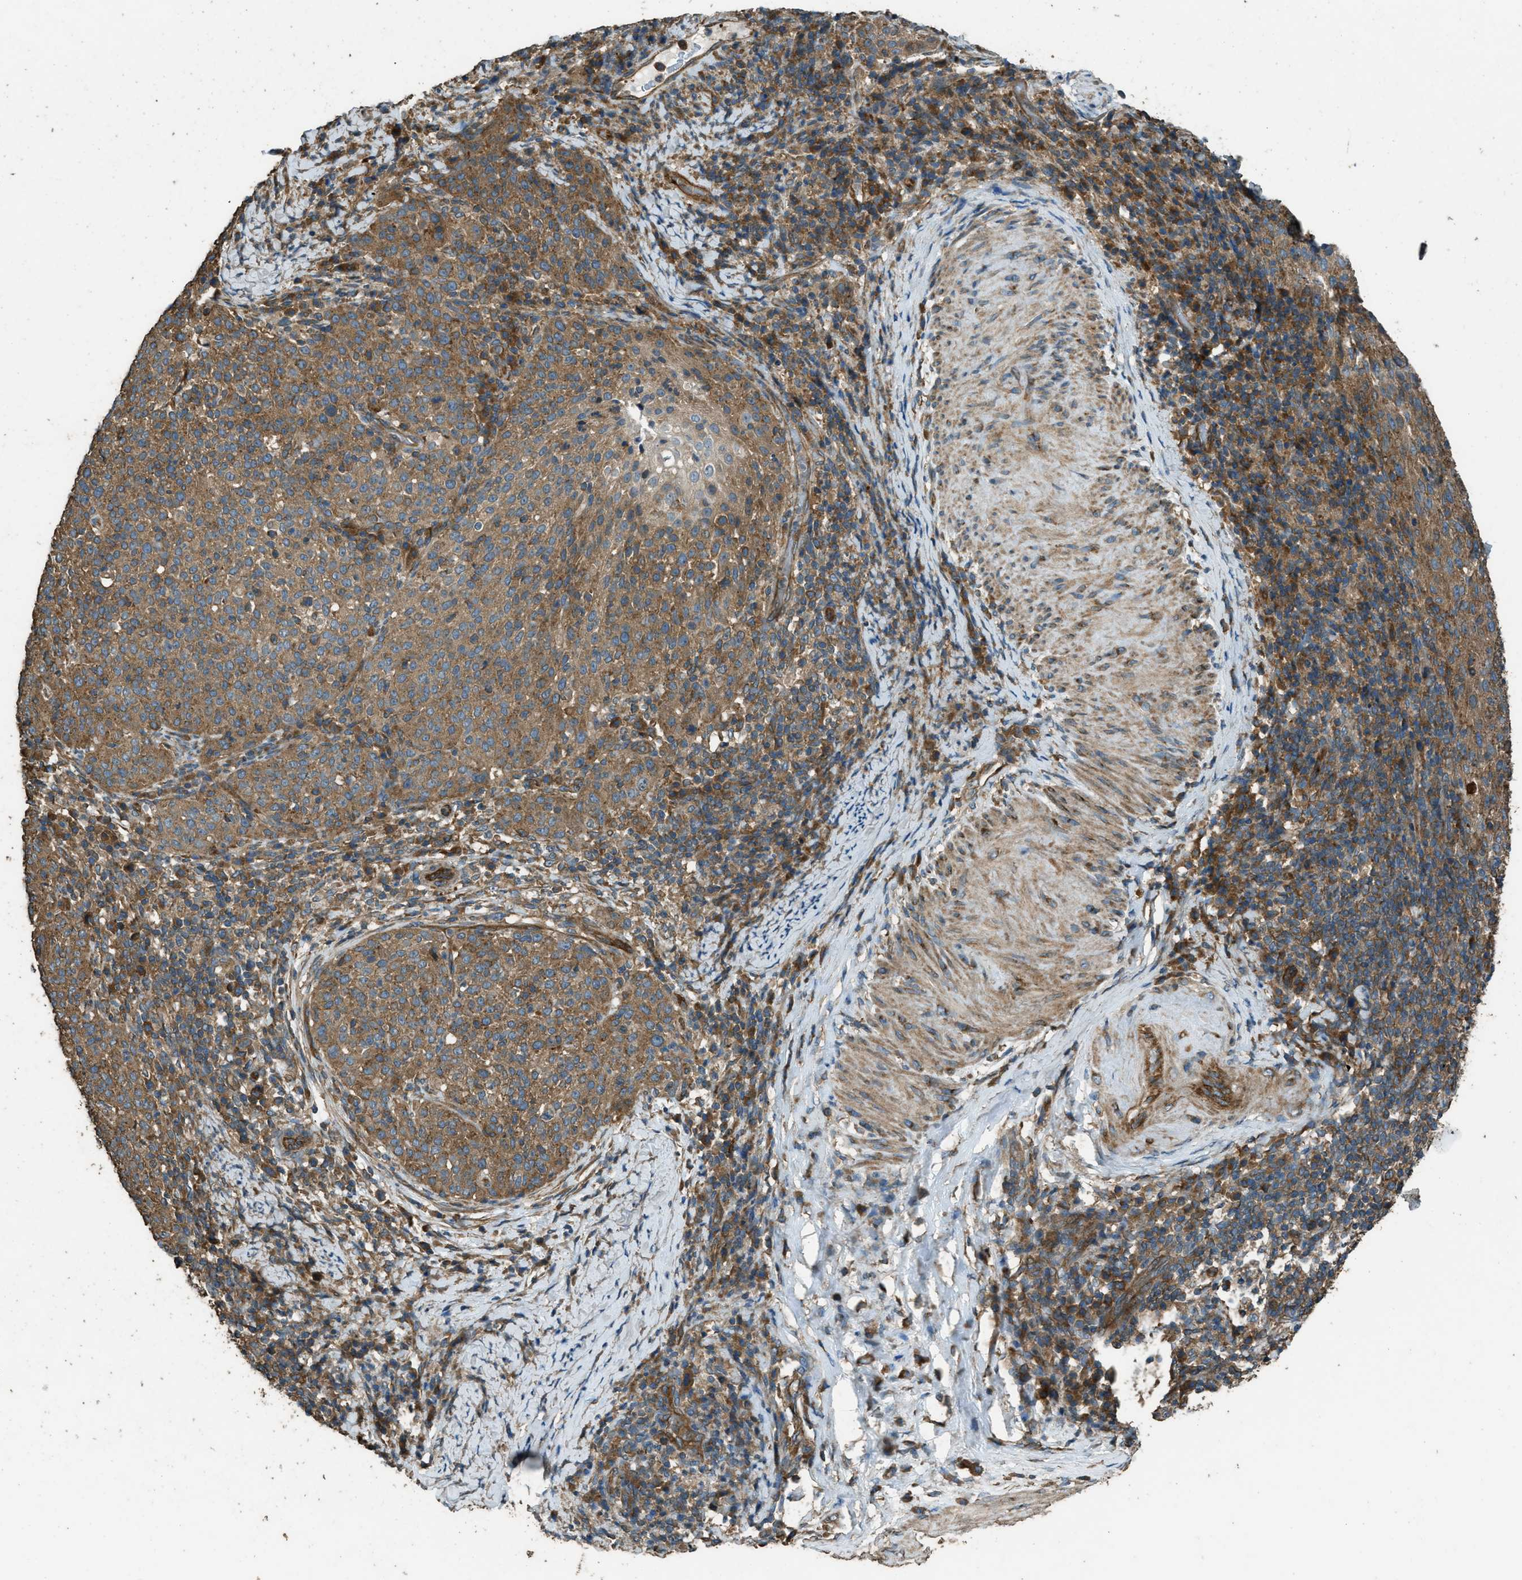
{"staining": {"intensity": "moderate", "quantity": ">75%", "location": "cytoplasmic/membranous"}, "tissue": "cervical cancer", "cell_type": "Tumor cells", "image_type": "cancer", "snomed": [{"axis": "morphology", "description": "Squamous cell carcinoma, NOS"}, {"axis": "topography", "description": "Cervix"}], "caption": "A high-resolution photomicrograph shows IHC staining of cervical cancer, which exhibits moderate cytoplasmic/membranous staining in approximately >75% of tumor cells. The protein is shown in brown color, while the nuclei are stained blue.", "gene": "MARS1", "patient": {"sex": "female", "age": 51}}